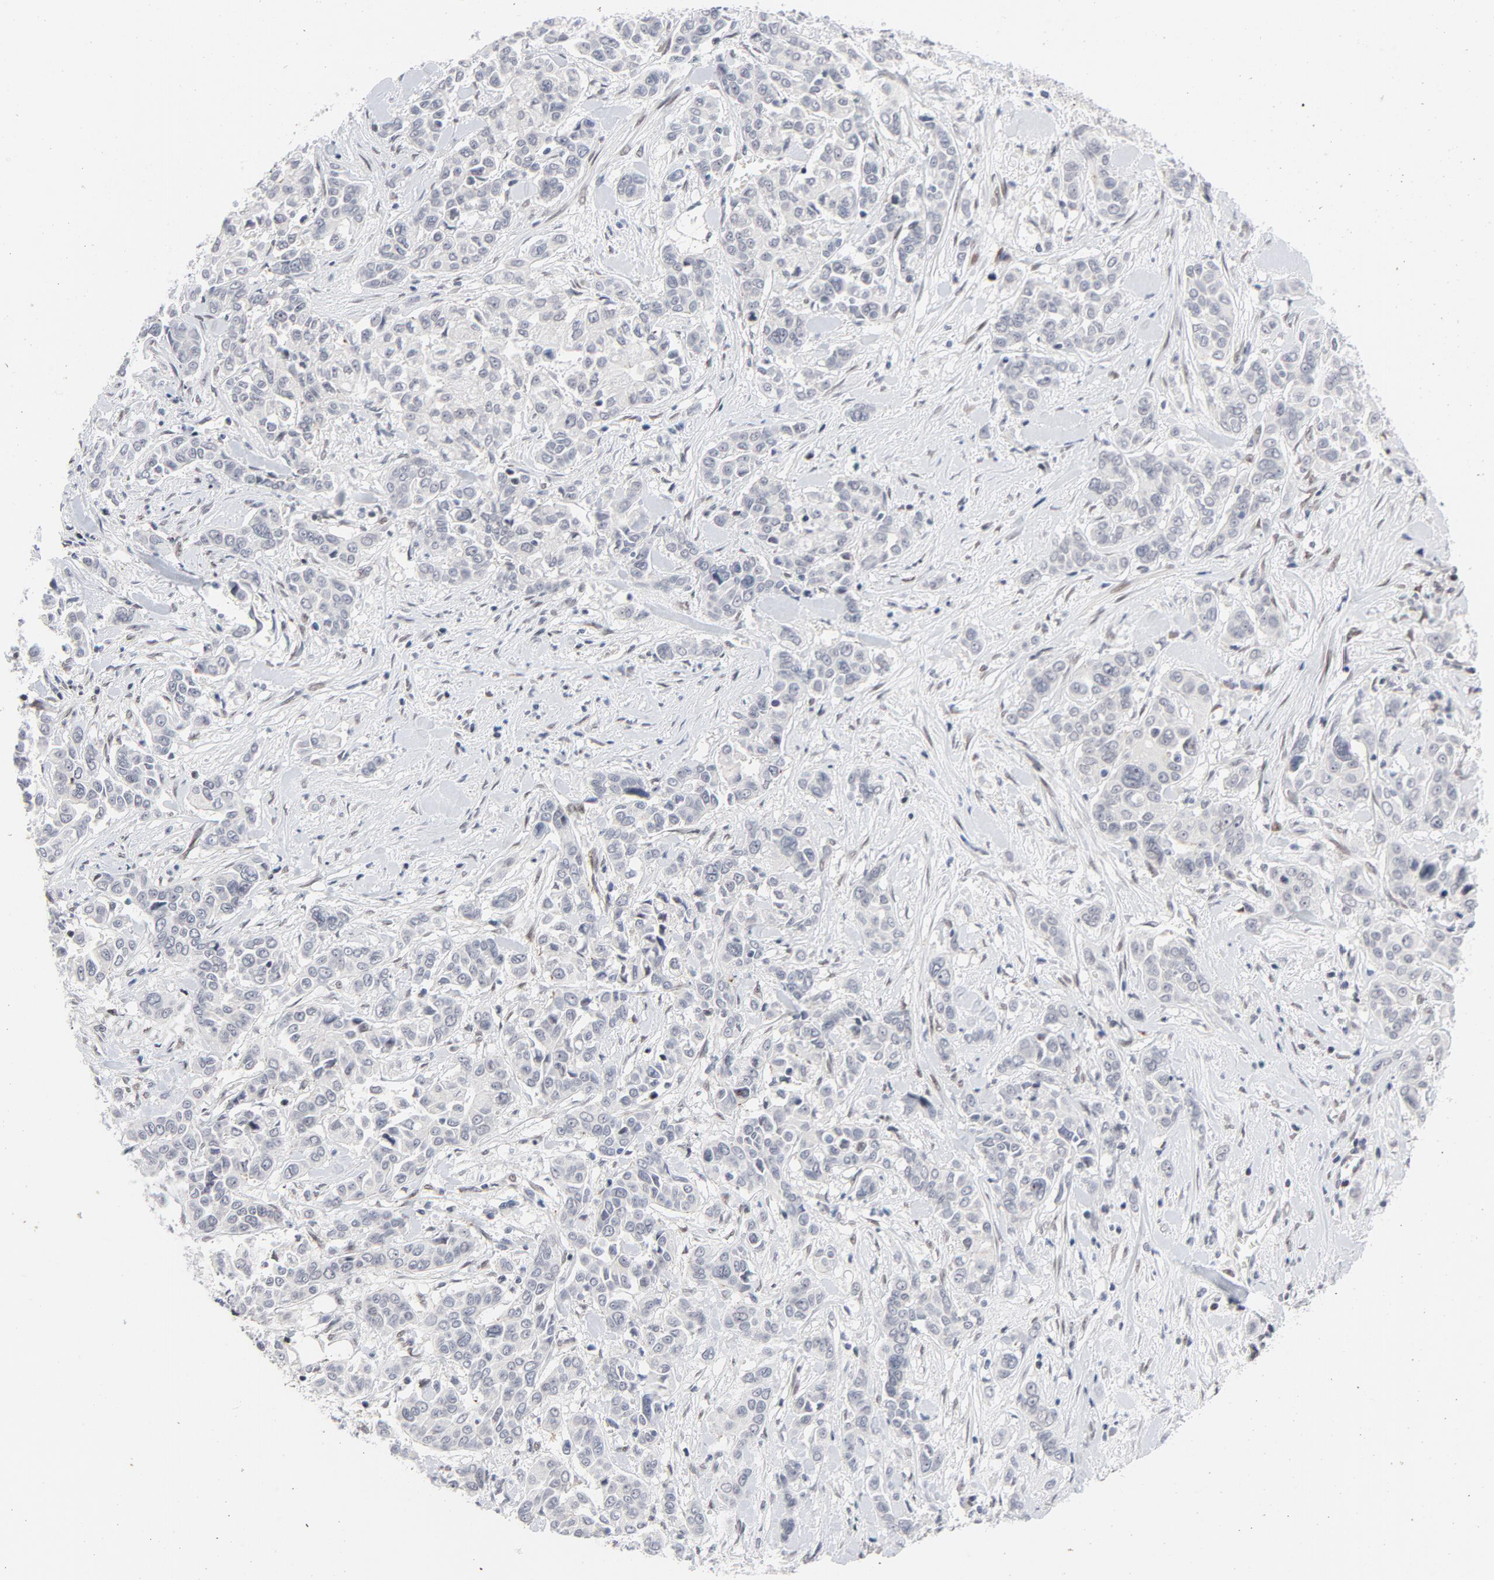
{"staining": {"intensity": "negative", "quantity": "none", "location": "none"}, "tissue": "pancreatic cancer", "cell_type": "Tumor cells", "image_type": "cancer", "snomed": [{"axis": "morphology", "description": "Adenocarcinoma, NOS"}, {"axis": "topography", "description": "Pancreas"}], "caption": "This is a photomicrograph of immunohistochemistry staining of pancreatic adenocarcinoma, which shows no positivity in tumor cells.", "gene": "NFIC", "patient": {"sex": "female", "age": 52}}